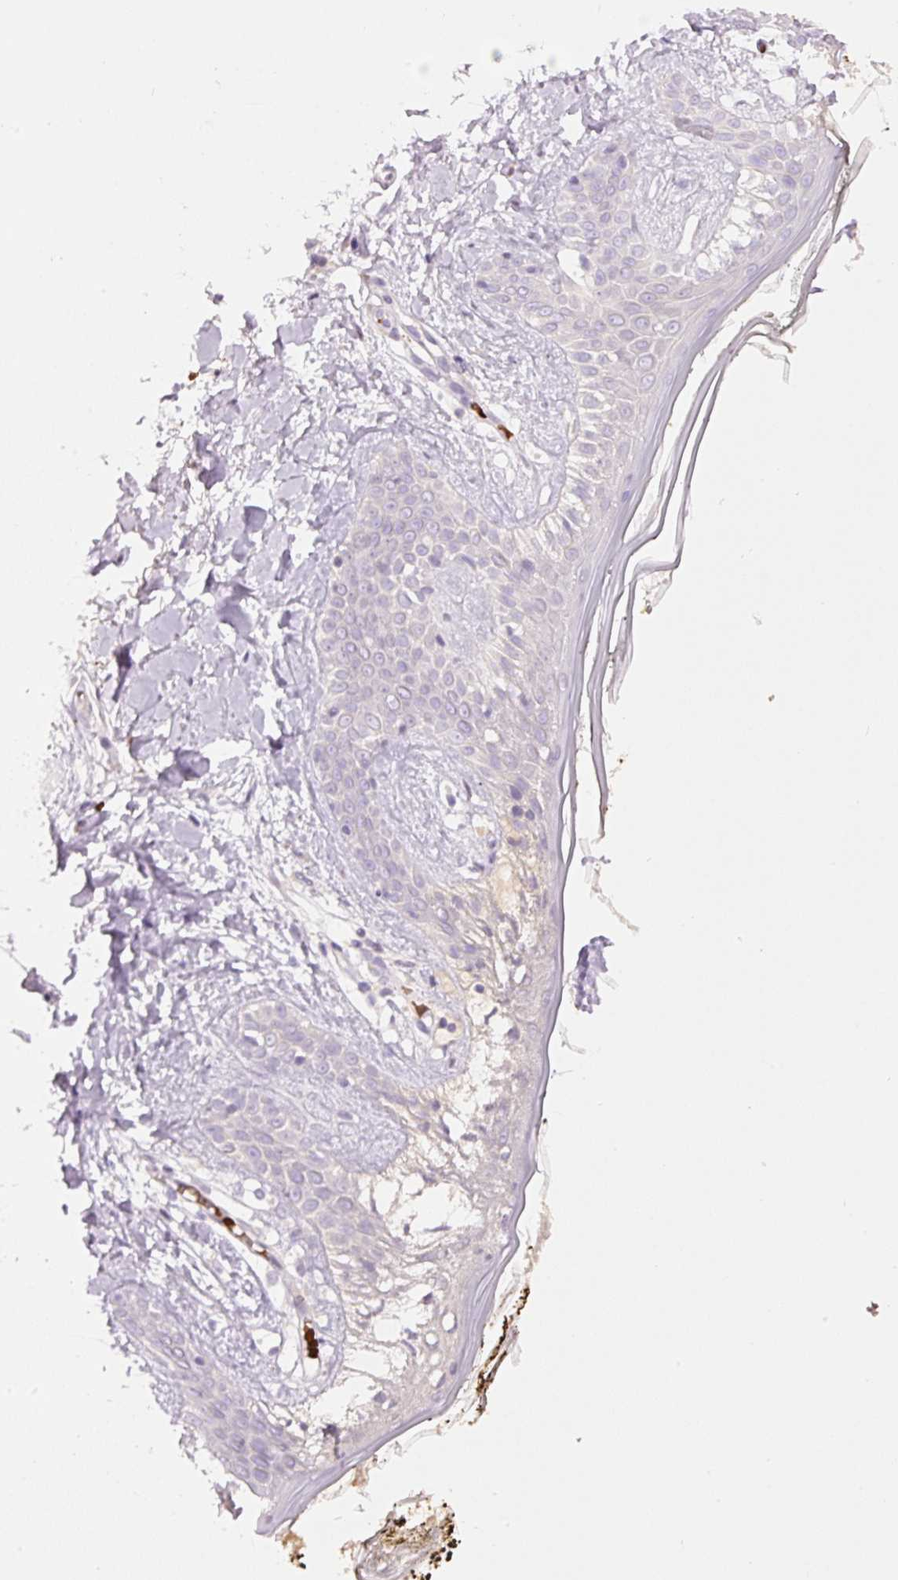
{"staining": {"intensity": "negative", "quantity": "none", "location": "none"}, "tissue": "skin", "cell_type": "Fibroblasts", "image_type": "normal", "snomed": [{"axis": "morphology", "description": "Normal tissue, NOS"}, {"axis": "topography", "description": "Skin"}], "caption": "Immunohistochemical staining of normal human skin shows no significant staining in fibroblasts. Brightfield microscopy of immunohistochemistry stained with DAB (3,3'-diaminobenzidine) (brown) and hematoxylin (blue), captured at high magnification.", "gene": "LY6G6D", "patient": {"sex": "female", "age": 34}}